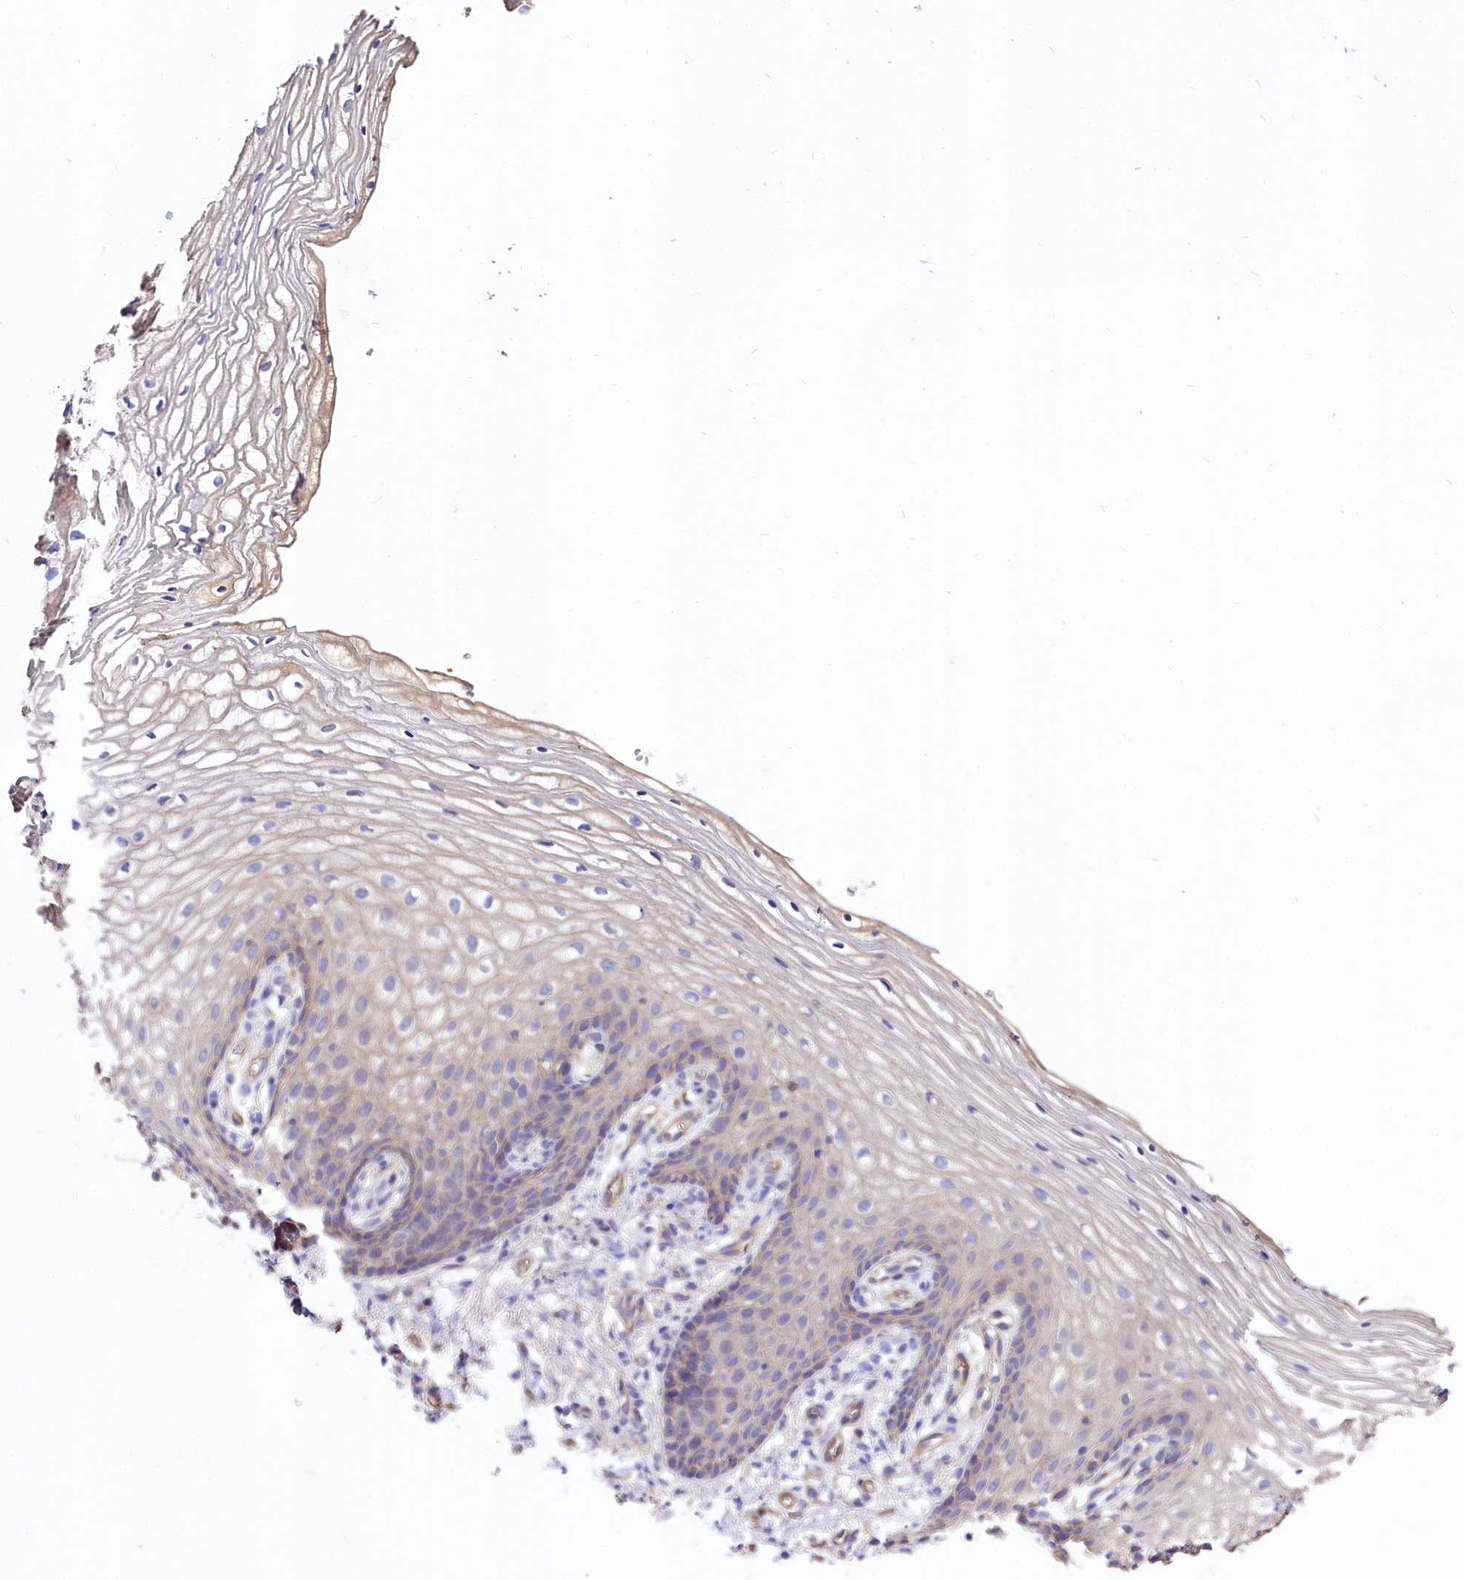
{"staining": {"intensity": "negative", "quantity": "none", "location": "none"}, "tissue": "vagina", "cell_type": "Squamous epithelial cells", "image_type": "normal", "snomed": [{"axis": "morphology", "description": "Normal tissue, NOS"}, {"axis": "topography", "description": "Vagina"}], "caption": "Immunohistochemistry micrograph of normal vagina: human vagina stained with DAB (3,3'-diaminobenzidine) shows no significant protein staining in squamous epithelial cells.", "gene": "FCHSD2", "patient": {"sex": "female", "age": 60}}